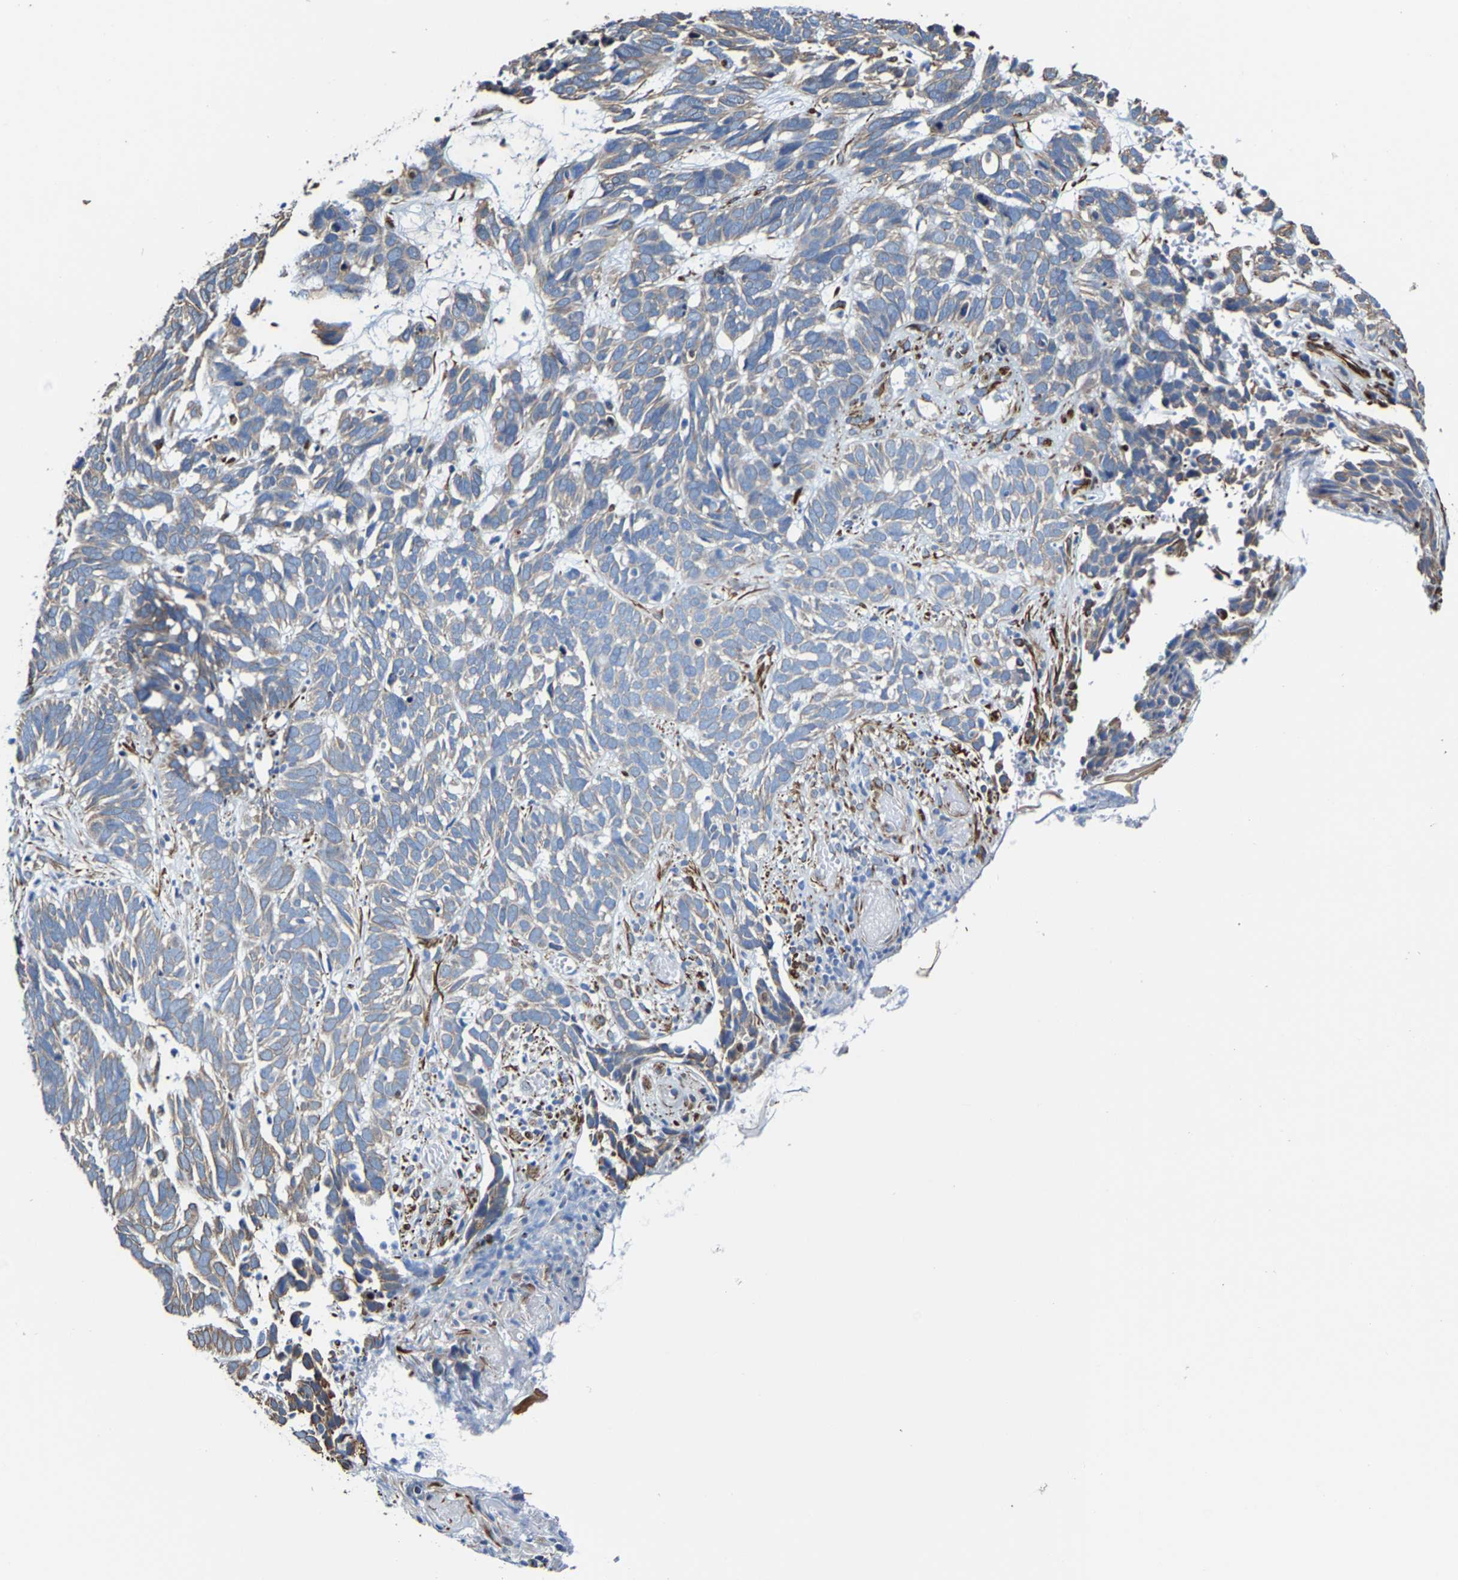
{"staining": {"intensity": "weak", "quantity": "<25%", "location": "cytoplasmic/membranous"}, "tissue": "skin cancer", "cell_type": "Tumor cells", "image_type": "cancer", "snomed": [{"axis": "morphology", "description": "Basal cell carcinoma"}, {"axis": "topography", "description": "Skin"}], "caption": "Image shows no significant protein staining in tumor cells of skin basal cell carcinoma. (DAB IHC visualized using brightfield microscopy, high magnification).", "gene": "MMEL1", "patient": {"sex": "male", "age": 87}}